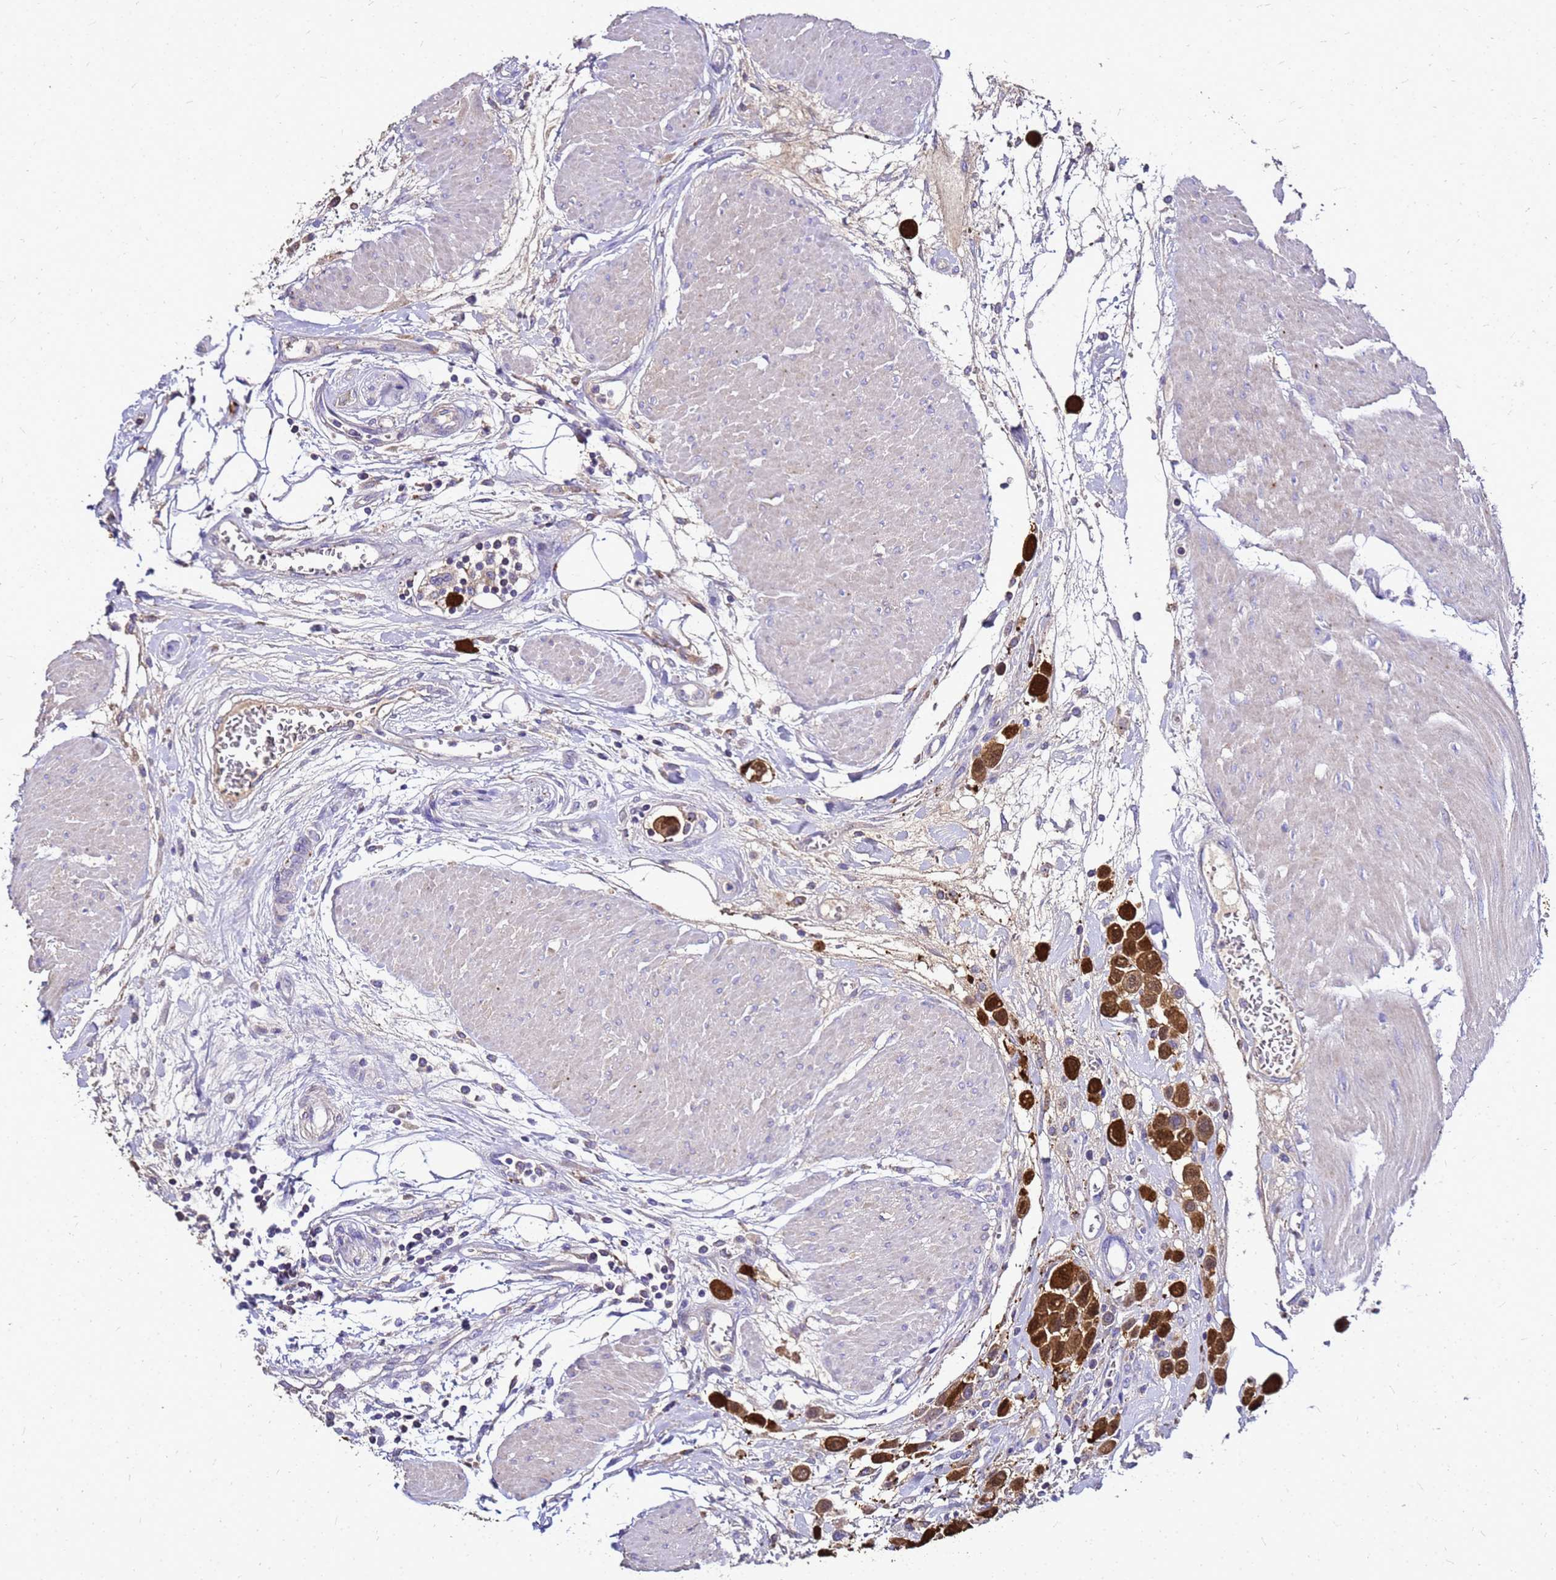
{"staining": {"intensity": "strong", "quantity": ">75%", "location": "cytoplasmic/membranous,nuclear"}, "tissue": "urothelial cancer", "cell_type": "Tumor cells", "image_type": "cancer", "snomed": [{"axis": "morphology", "description": "Urothelial carcinoma, High grade"}, {"axis": "topography", "description": "Urinary bladder"}], "caption": "Immunohistochemistry (IHC) (DAB) staining of high-grade urothelial carcinoma demonstrates strong cytoplasmic/membranous and nuclear protein expression in about >75% of tumor cells.", "gene": "S100A2", "patient": {"sex": "male", "age": 50}}